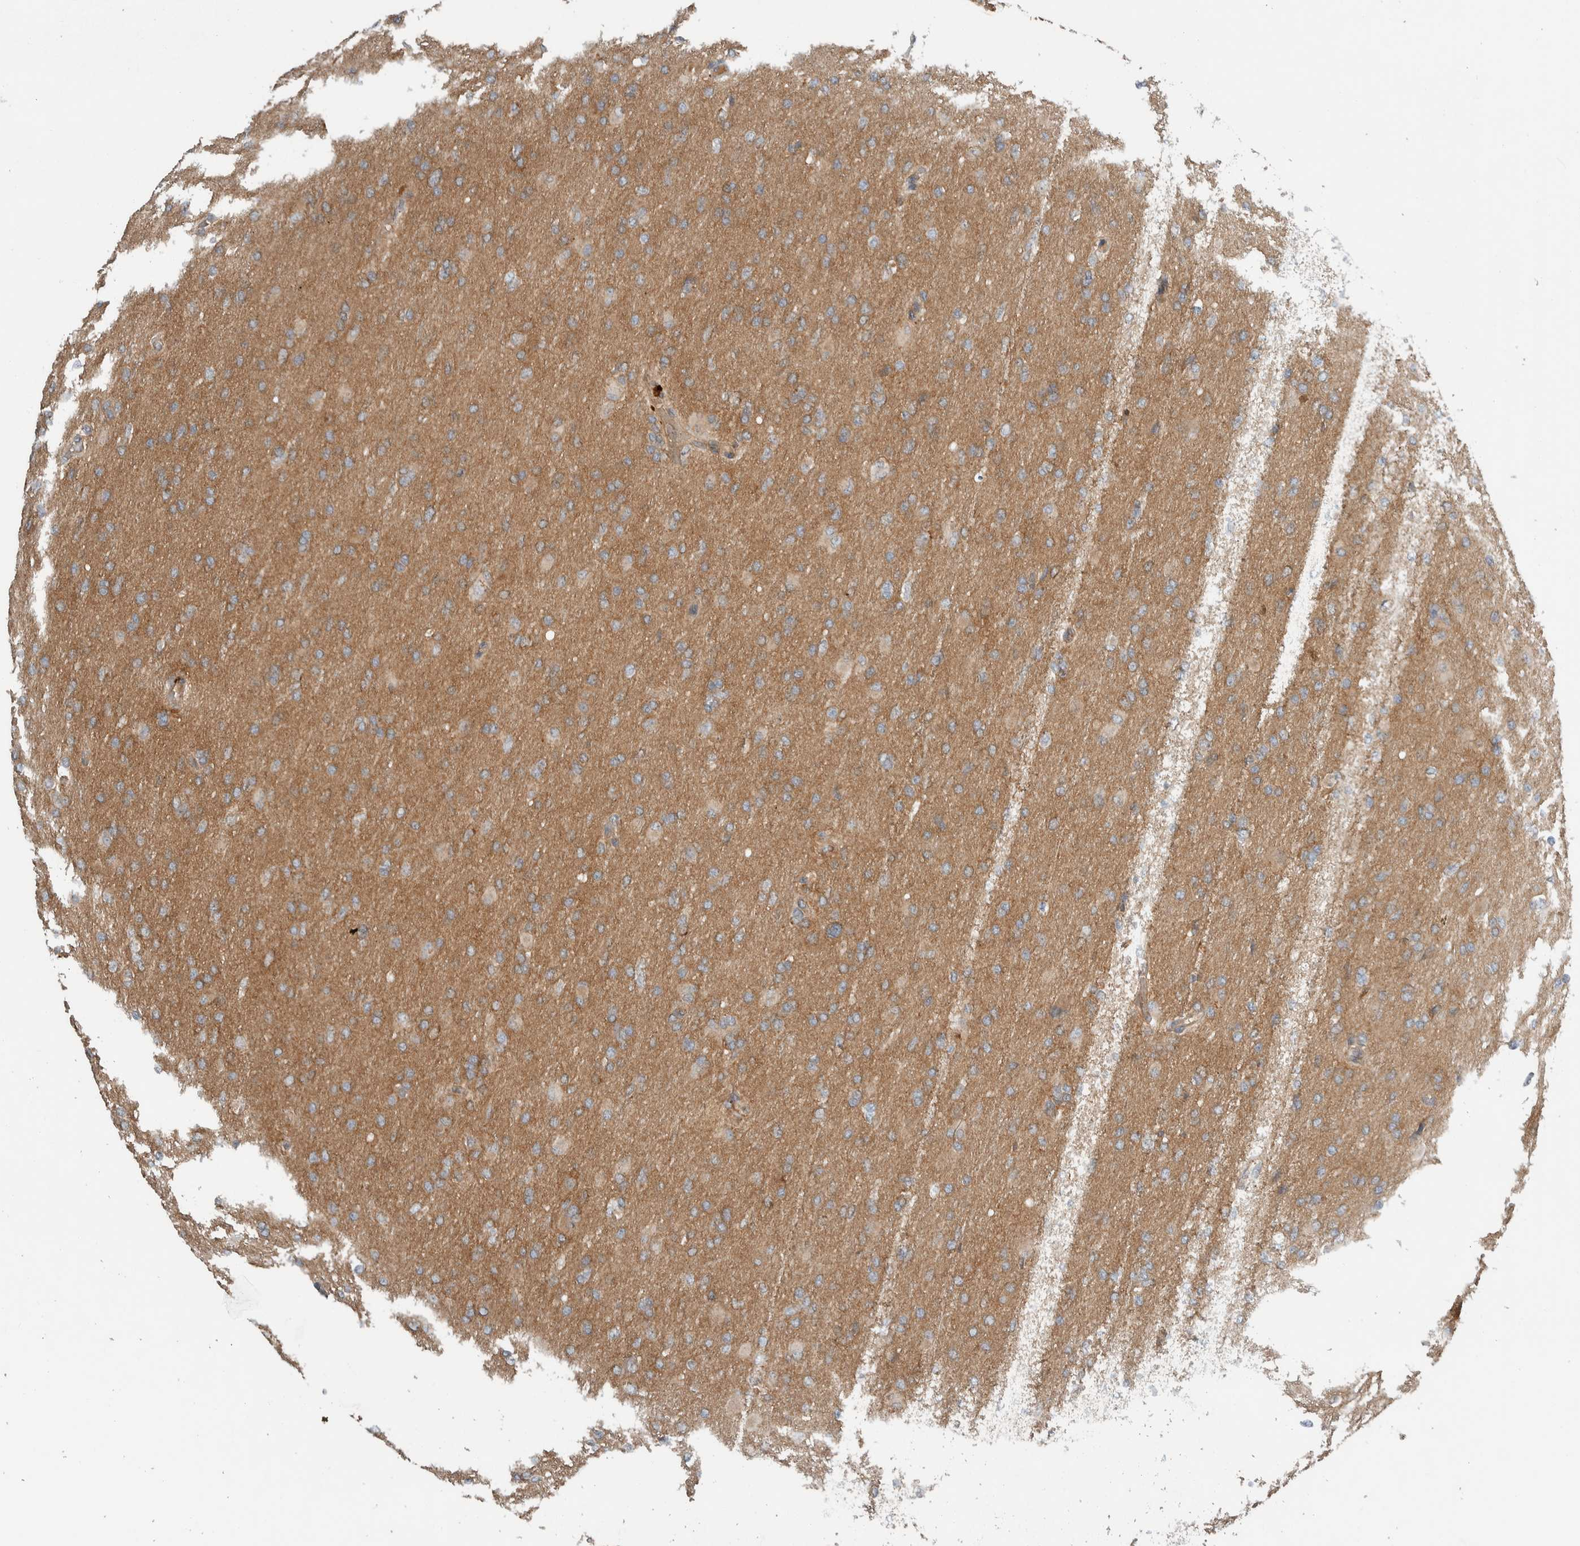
{"staining": {"intensity": "weak", "quantity": ">75%", "location": "cytoplasmic/membranous"}, "tissue": "glioma", "cell_type": "Tumor cells", "image_type": "cancer", "snomed": [{"axis": "morphology", "description": "Glioma, malignant, High grade"}, {"axis": "topography", "description": "Cerebral cortex"}], "caption": "IHC staining of high-grade glioma (malignant), which demonstrates low levels of weak cytoplasmic/membranous positivity in approximately >75% of tumor cells indicating weak cytoplasmic/membranous protein expression. The staining was performed using DAB (3,3'-diaminobenzidine) (brown) for protein detection and nuclei were counterstained in hematoxylin (blue).", "gene": "ARMC7", "patient": {"sex": "female", "age": 36}}